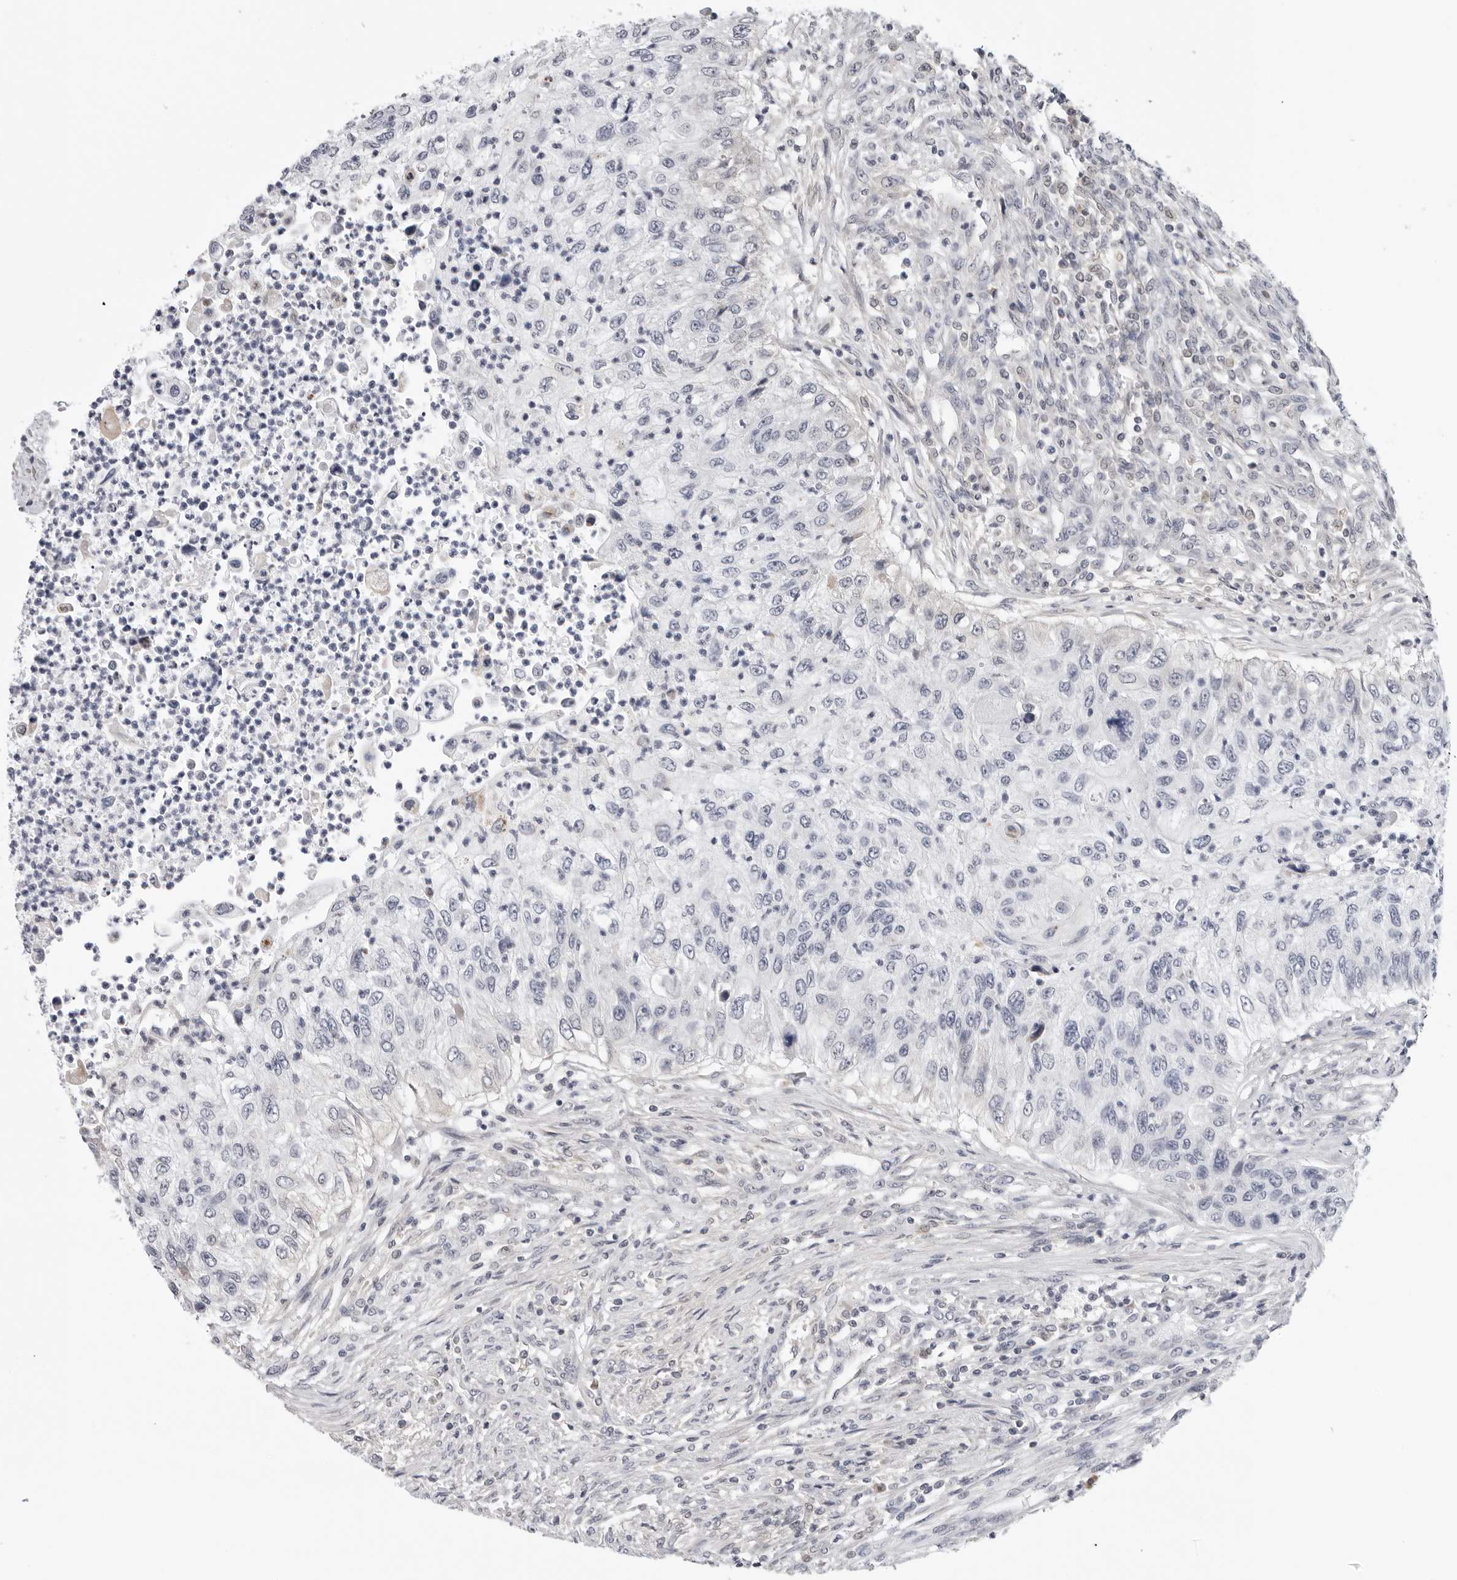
{"staining": {"intensity": "negative", "quantity": "none", "location": "none"}, "tissue": "urothelial cancer", "cell_type": "Tumor cells", "image_type": "cancer", "snomed": [{"axis": "morphology", "description": "Urothelial carcinoma, High grade"}, {"axis": "topography", "description": "Urinary bladder"}], "caption": "This is an immunohistochemistry histopathology image of human urothelial cancer. There is no expression in tumor cells.", "gene": "ZNF502", "patient": {"sex": "female", "age": 60}}